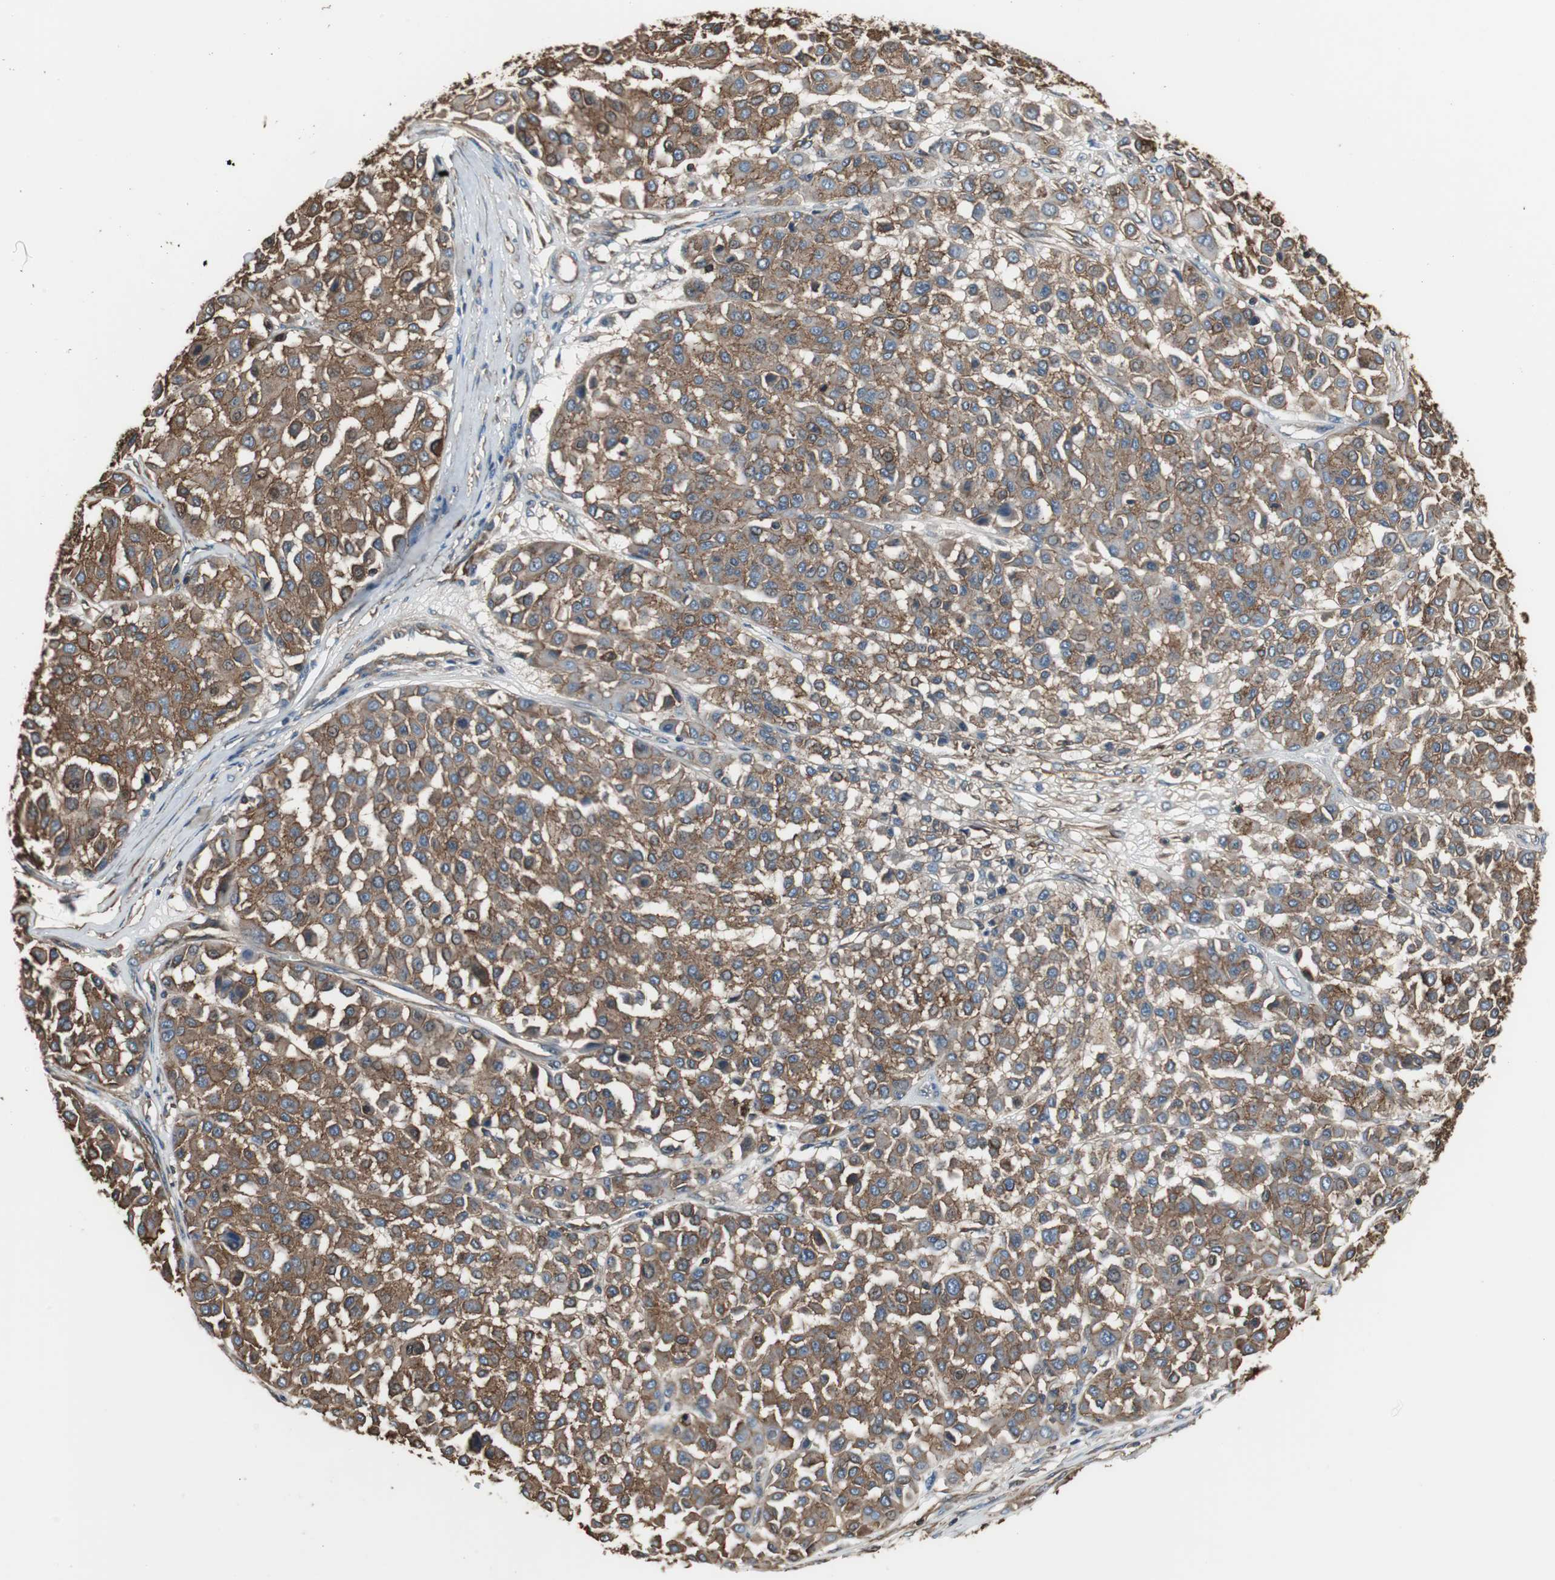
{"staining": {"intensity": "strong", "quantity": ">75%", "location": "cytoplasmic/membranous"}, "tissue": "melanoma", "cell_type": "Tumor cells", "image_type": "cancer", "snomed": [{"axis": "morphology", "description": "Malignant melanoma, Metastatic site"}, {"axis": "topography", "description": "Soft tissue"}], "caption": "This image reveals immunohistochemistry staining of human malignant melanoma (metastatic site), with high strong cytoplasmic/membranous staining in approximately >75% of tumor cells.", "gene": "ACTN1", "patient": {"sex": "male", "age": 41}}